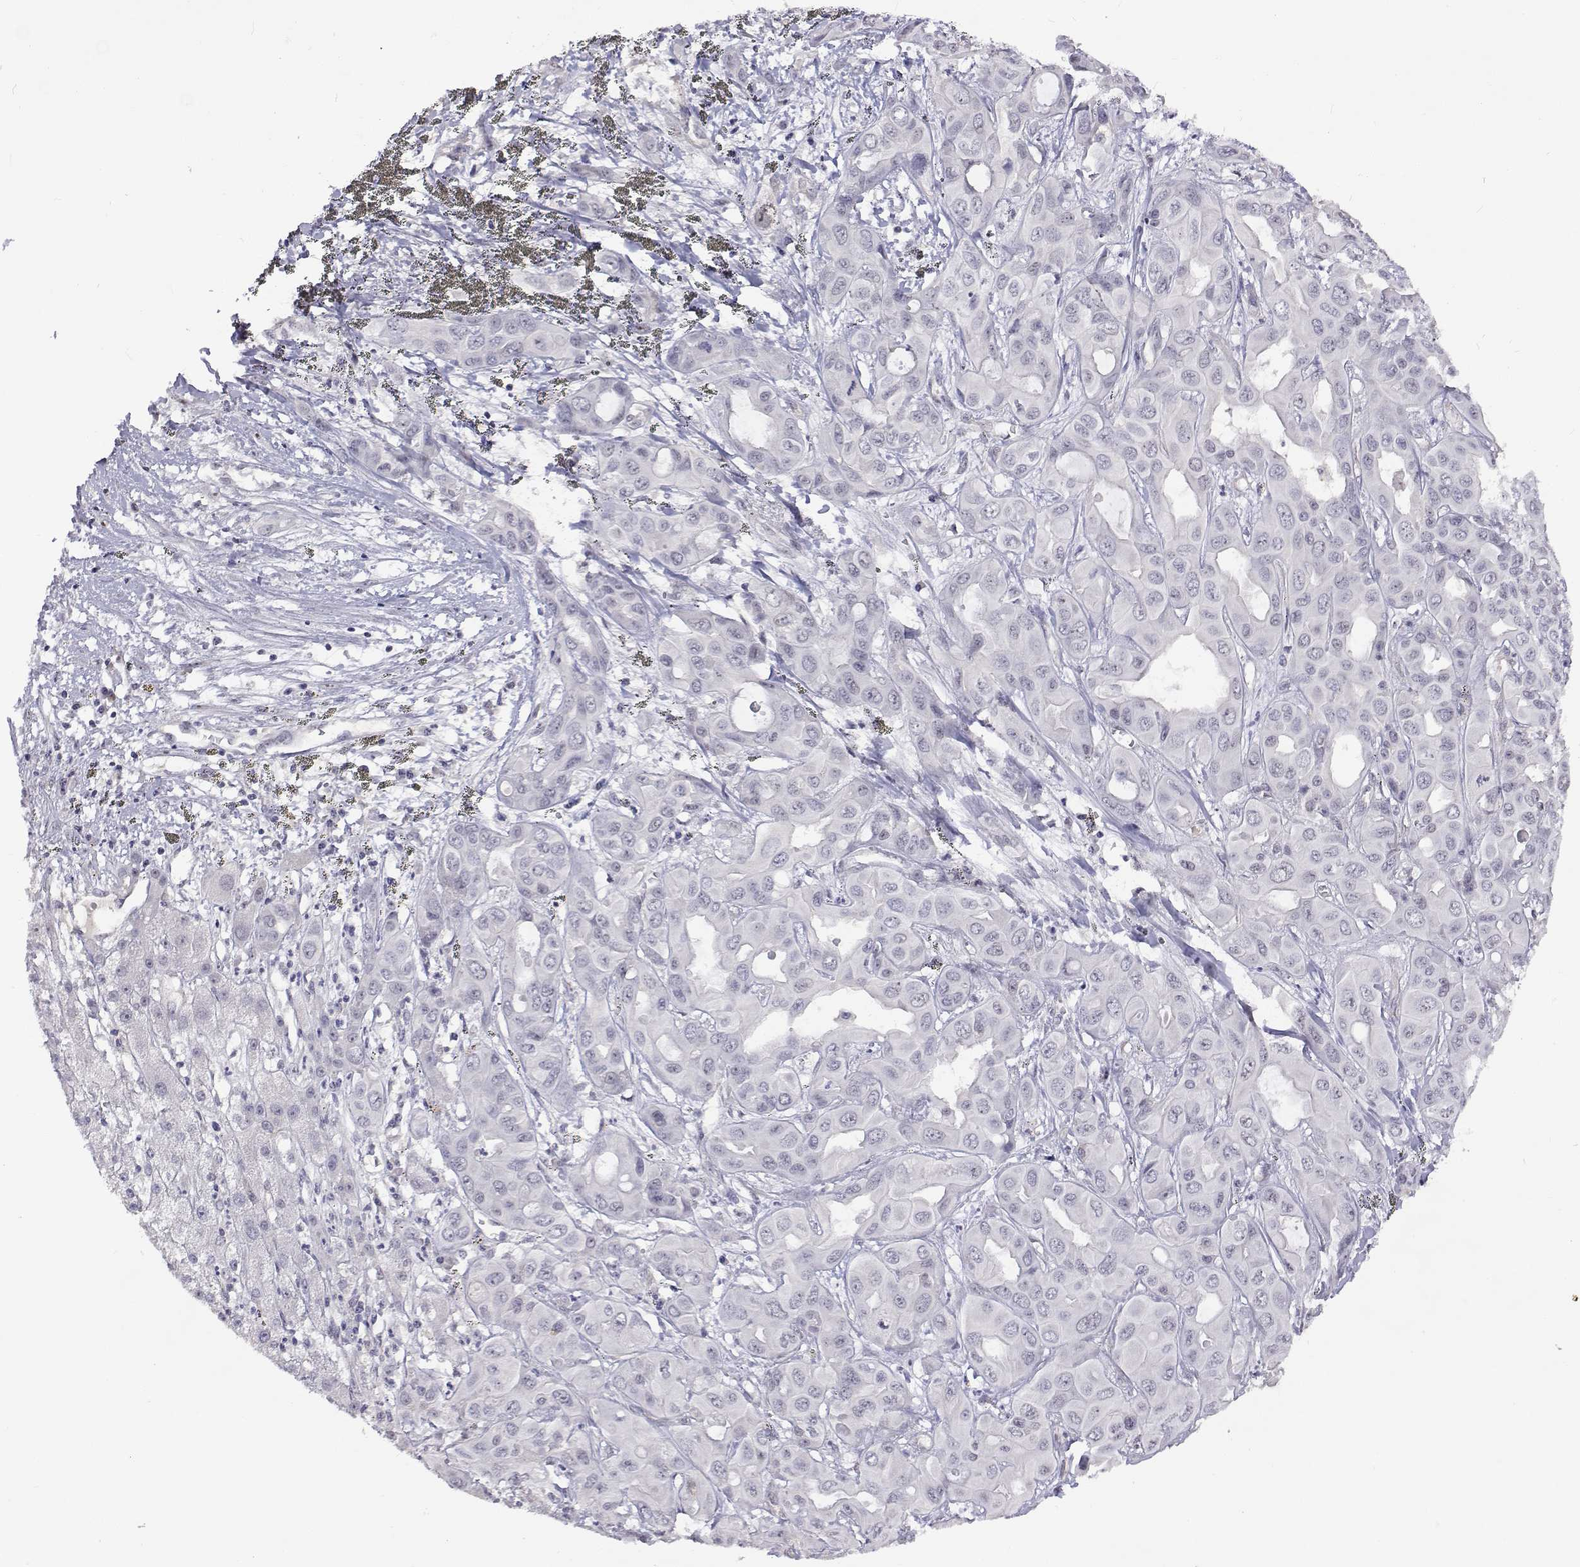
{"staining": {"intensity": "negative", "quantity": "none", "location": "none"}, "tissue": "liver cancer", "cell_type": "Tumor cells", "image_type": "cancer", "snomed": [{"axis": "morphology", "description": "Cholangiocarcinoma"}, {"axis": "topography", "description": "Liver"}], "caption": "There is no significant staining in tumor cells of cholangiocarcinoma (liver).", "gene": "NHP2", "patient": {"sex": "female", "age": 60}}